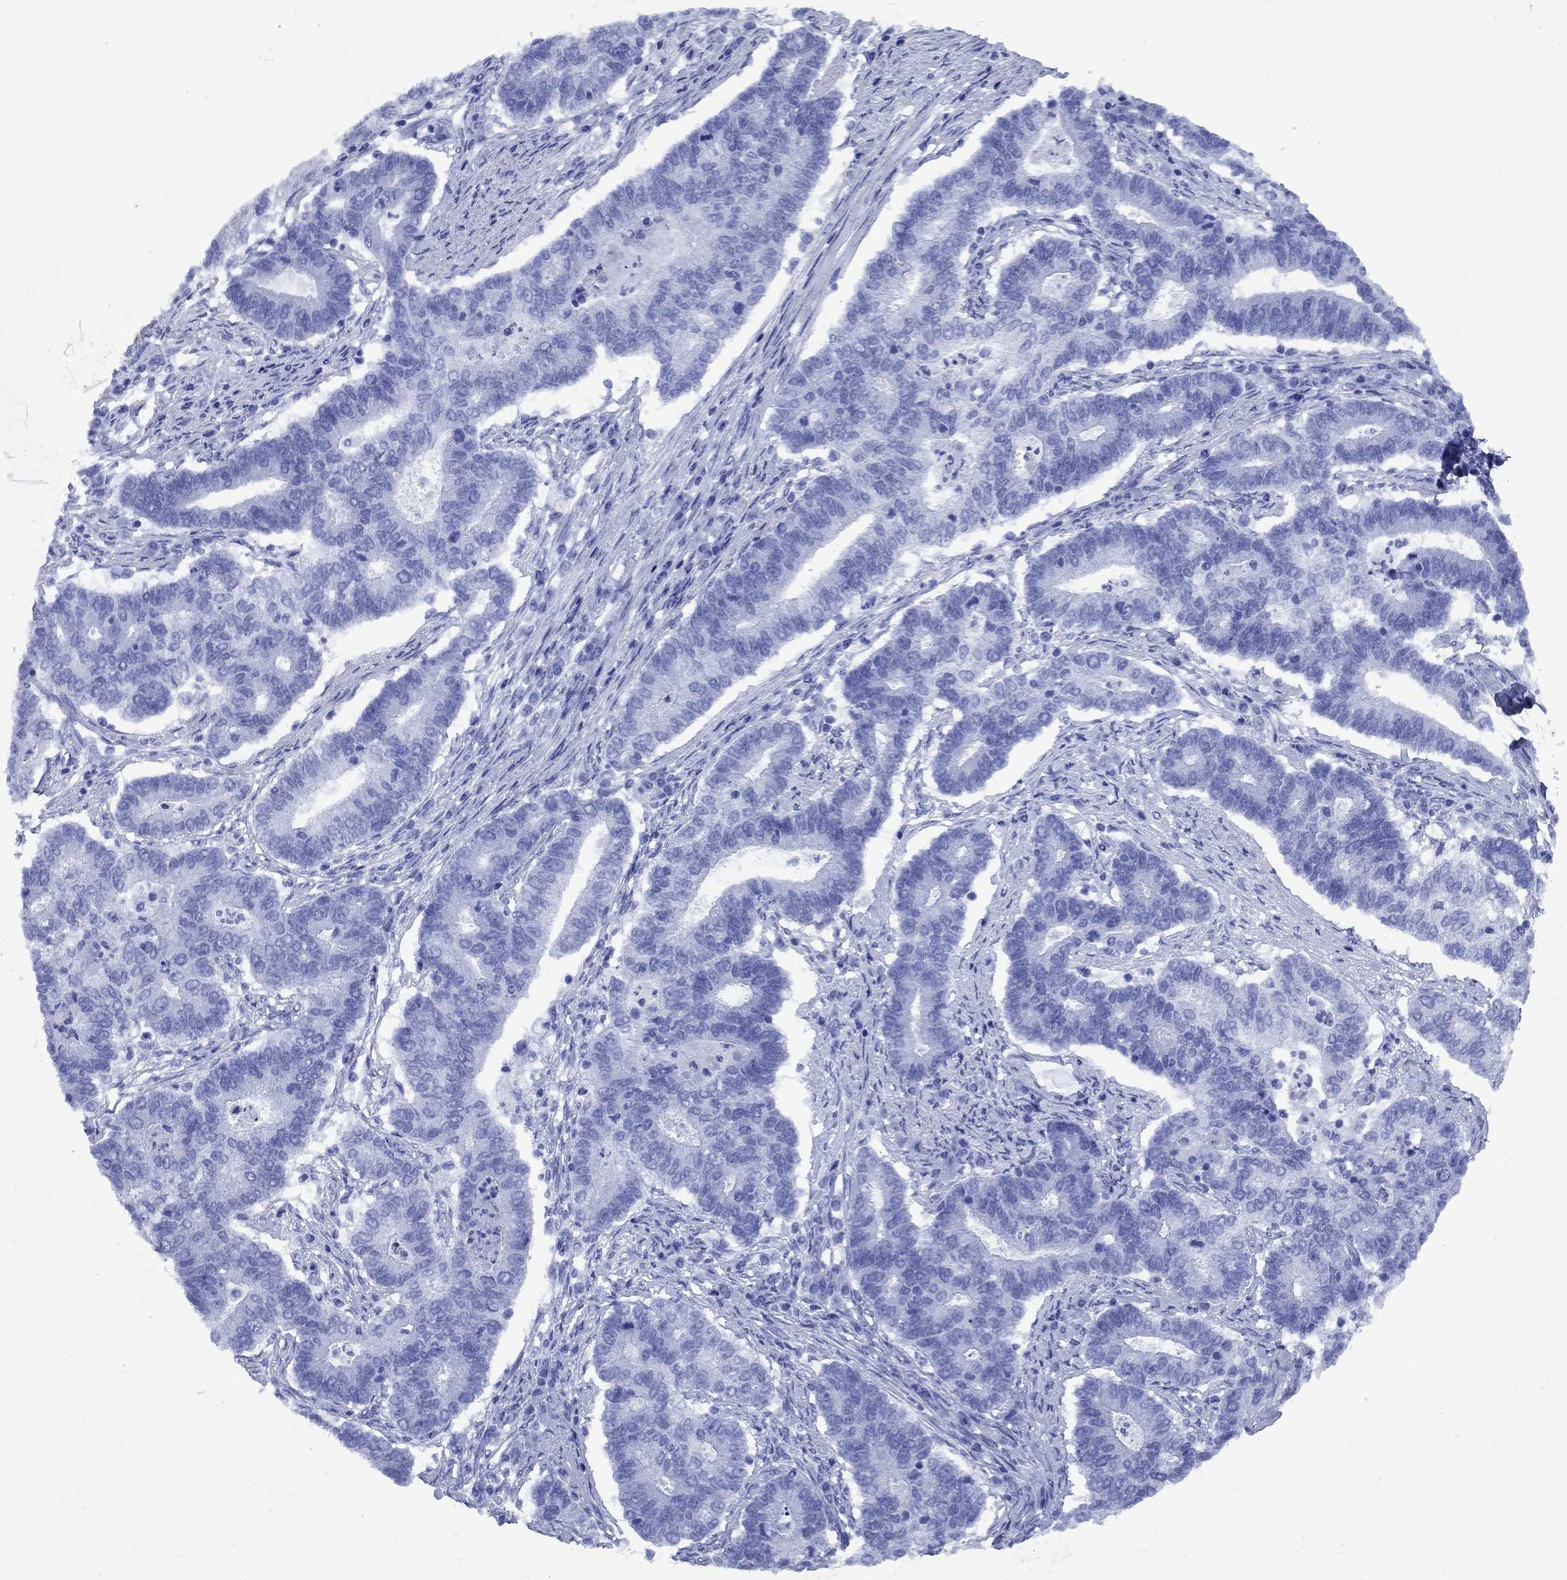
{"staining": {"intensity": "negative", "quantity": "none", "location": "none"}, "tissue": "endometrial cancer", "cell_type": "Tumor cells", "image_type": "cancer", "snomed": [{"axis": "morphology", "description": "Adenocarcinoma, NOS"}, {"axis": "topography", "description": "Uterus"}, {"axis": "topography", "description": "Endometrium"}], "caption": "Immunohistochemistry (IHC) of endometrial adenocarcinoma reveals no positivity in tumor cells.", "gene": "CD1A", "patient": {"sex": "female", "age": 54}}